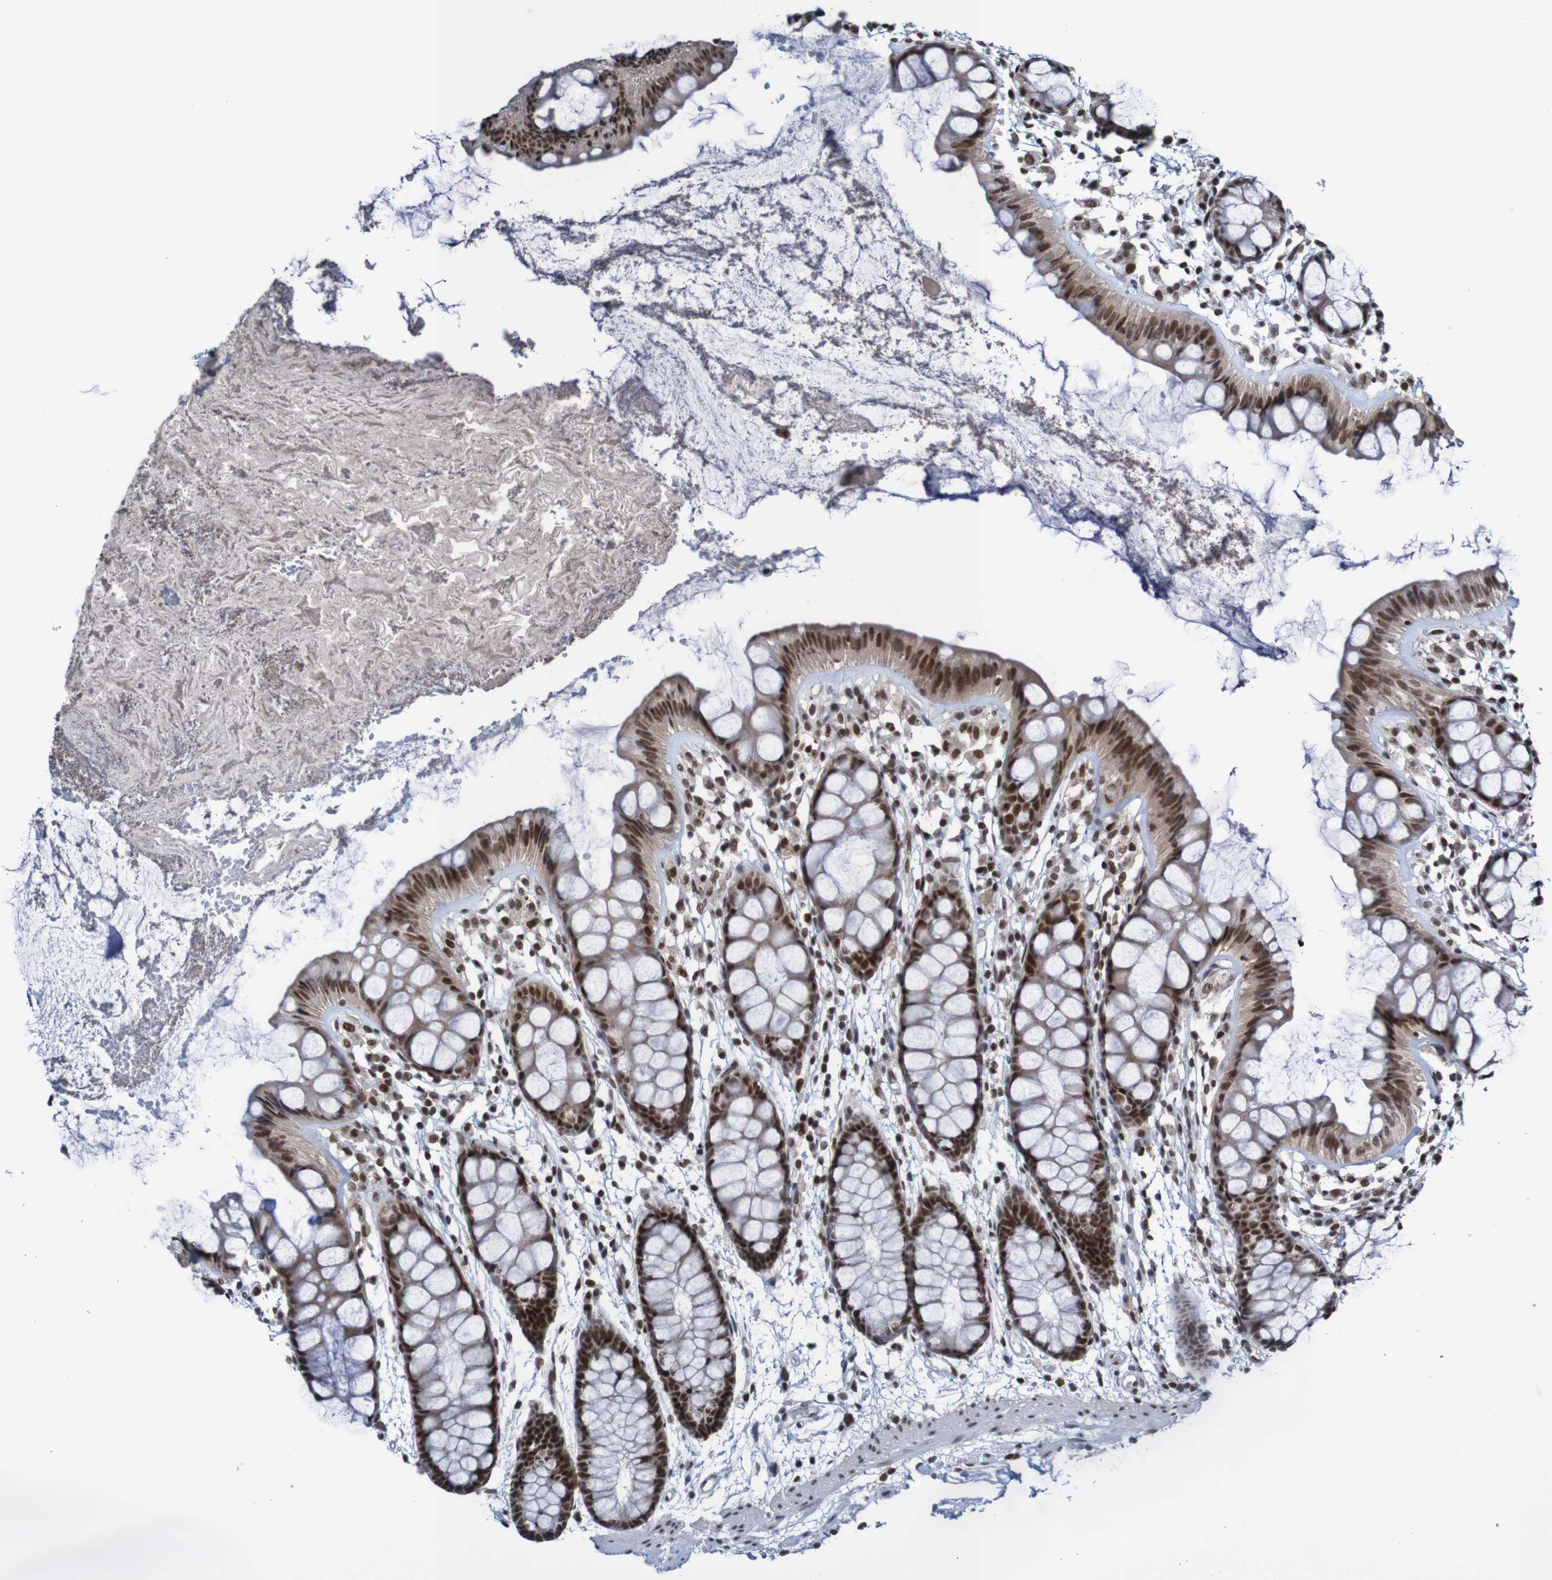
{"staining": {"intensity": "strong", "quantity": ">75%", "location": "cytoplasmic/membranous,nuclear"}, "tissue": "rectum", "cell_type": "Glandular cells", "image_type": "normal", "snomed": [{"axis": "morphology", "description": "Normal tissue, NOS"}, {"axis": "topography", "description": "Rectum"}], "caption": "This photomicrograph reveals benign rectum stained with immunohistochemistry to label a protein in brown. The cytoplasmic/membranous,nuclear of glandular cells show strong positivity for the protein. Nuclei are counter-stained blue.", "gene": "CDC5L", "patient": {"sex": "female", "age": 66}}